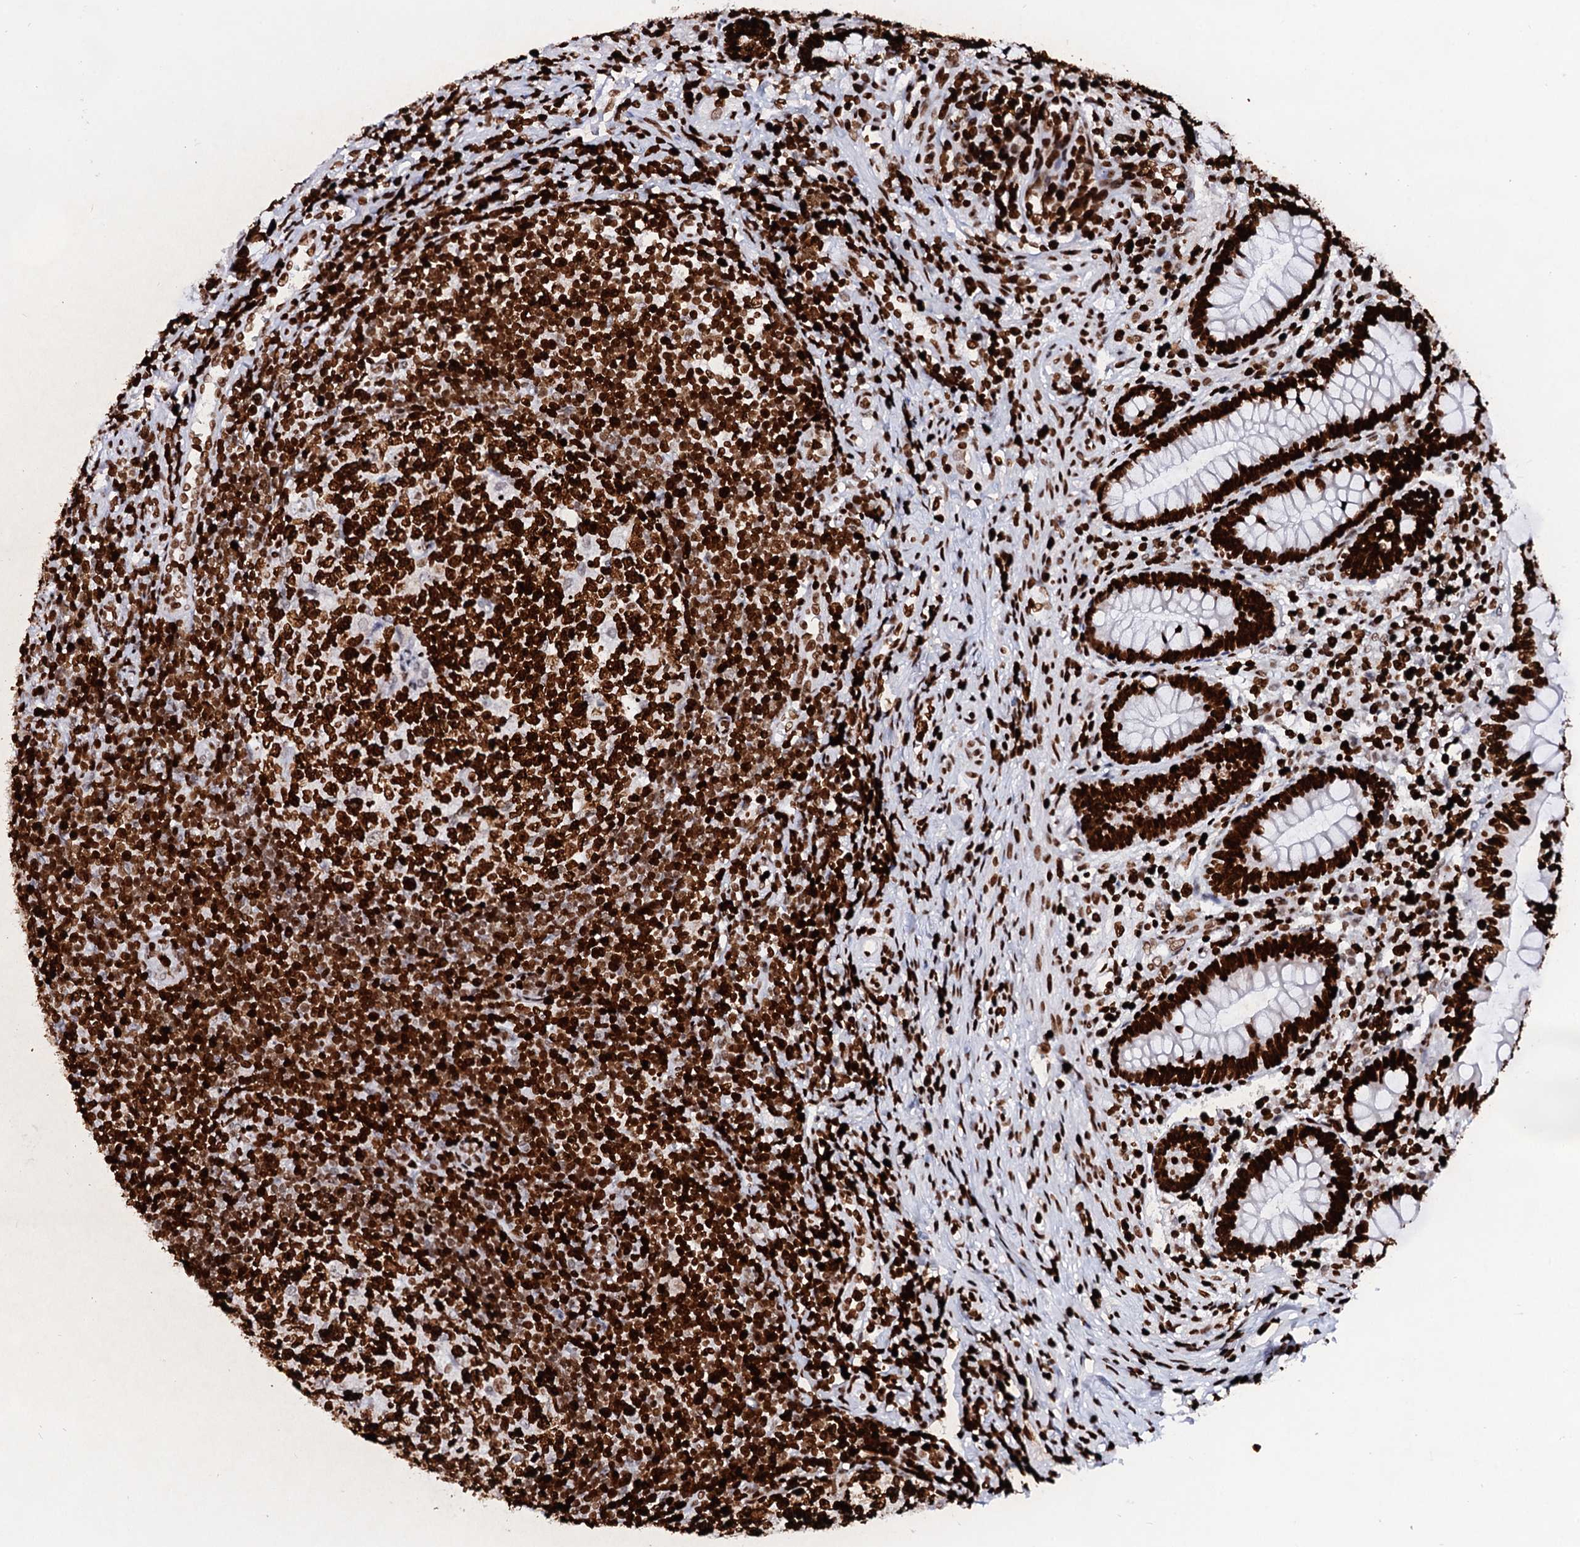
{"staining": {"intensity": "strong", "quantity": ">75%", "location": "nuclear"}, "tissue": "appendix", "cell_type": "Glandular cells", "image_type": "normal", "snomed": [{"axis": "morphology", "description": "Normal tissue, NOS"}, {"axis": "topography", "description": "Appendix"}], "caption": "The immunohistochemical stain highlights strong nuclear positivity in glandular cells of benign appendix. The protein is shown in brown color, while the nuclei are stained blue.", "gene": "HMGB2", "patient": {"sex": "male", "age": 14}}